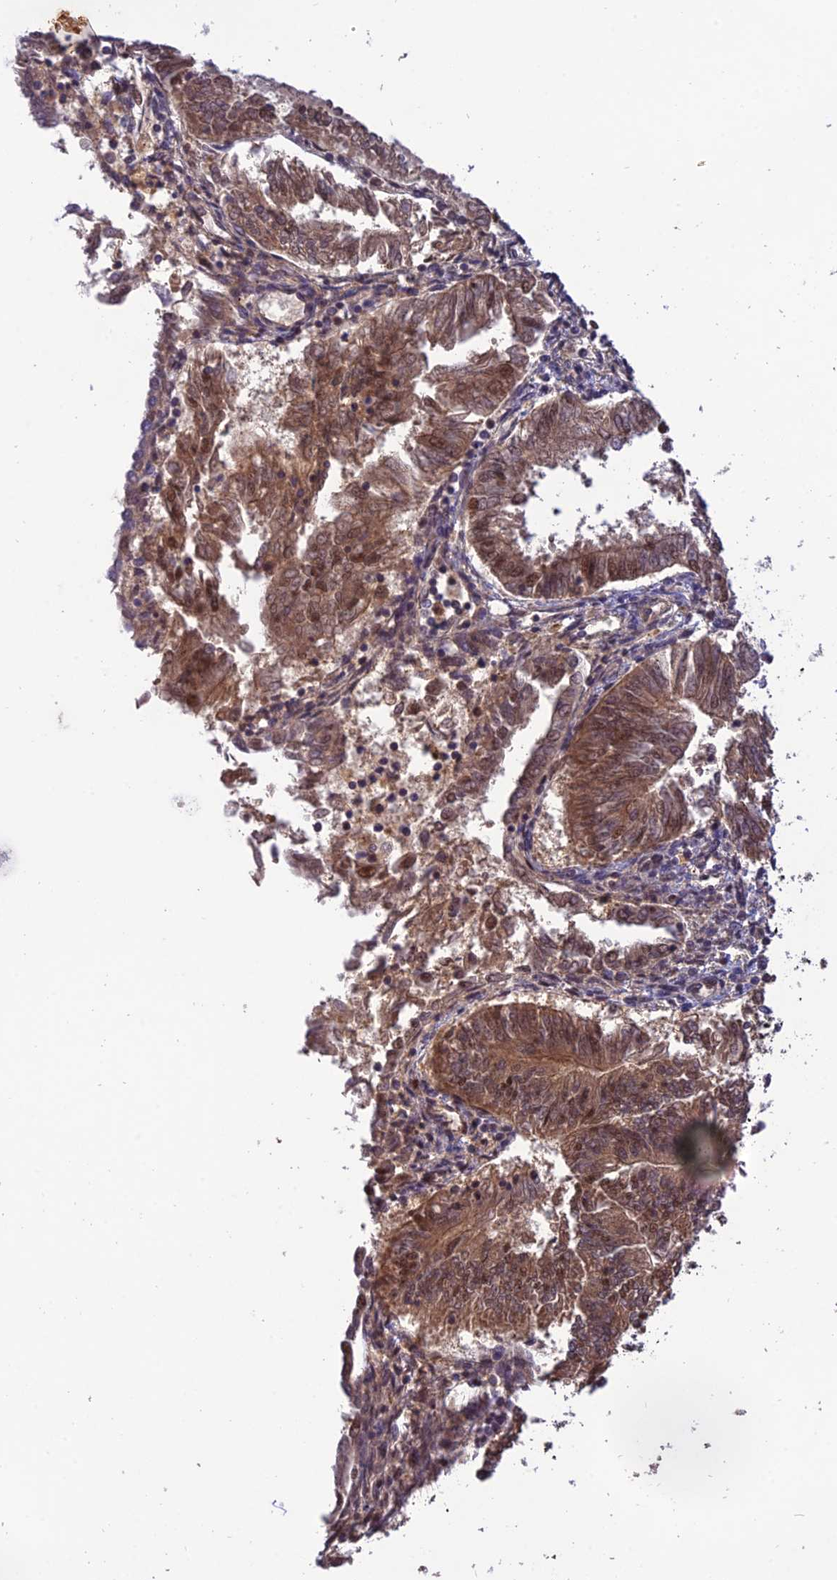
{"staining": {"intensity": "moderate", "quantity": ">75%", "location": "cytoplasmic/membranous,nuclear"}, "tissue": "endometrial cancer", "cell_type": "Tumor cells", "image_type": "cancer", "snomed": [{"axis": "morphology", "description": "Adenocarcinoma, NOS"}, {"axis": "topography", "description": "Endometrium"}], "caption": "This photomicrograph displays immunohistochemistry staining of human endometrial cancer (adenocarcinoma), with medium moderate cytoplasmic/membranous and nuclear positivity in approximately >75% of tumor cells.", "gene": "REV1", "patient": {"sex": "female", "age": 58}}